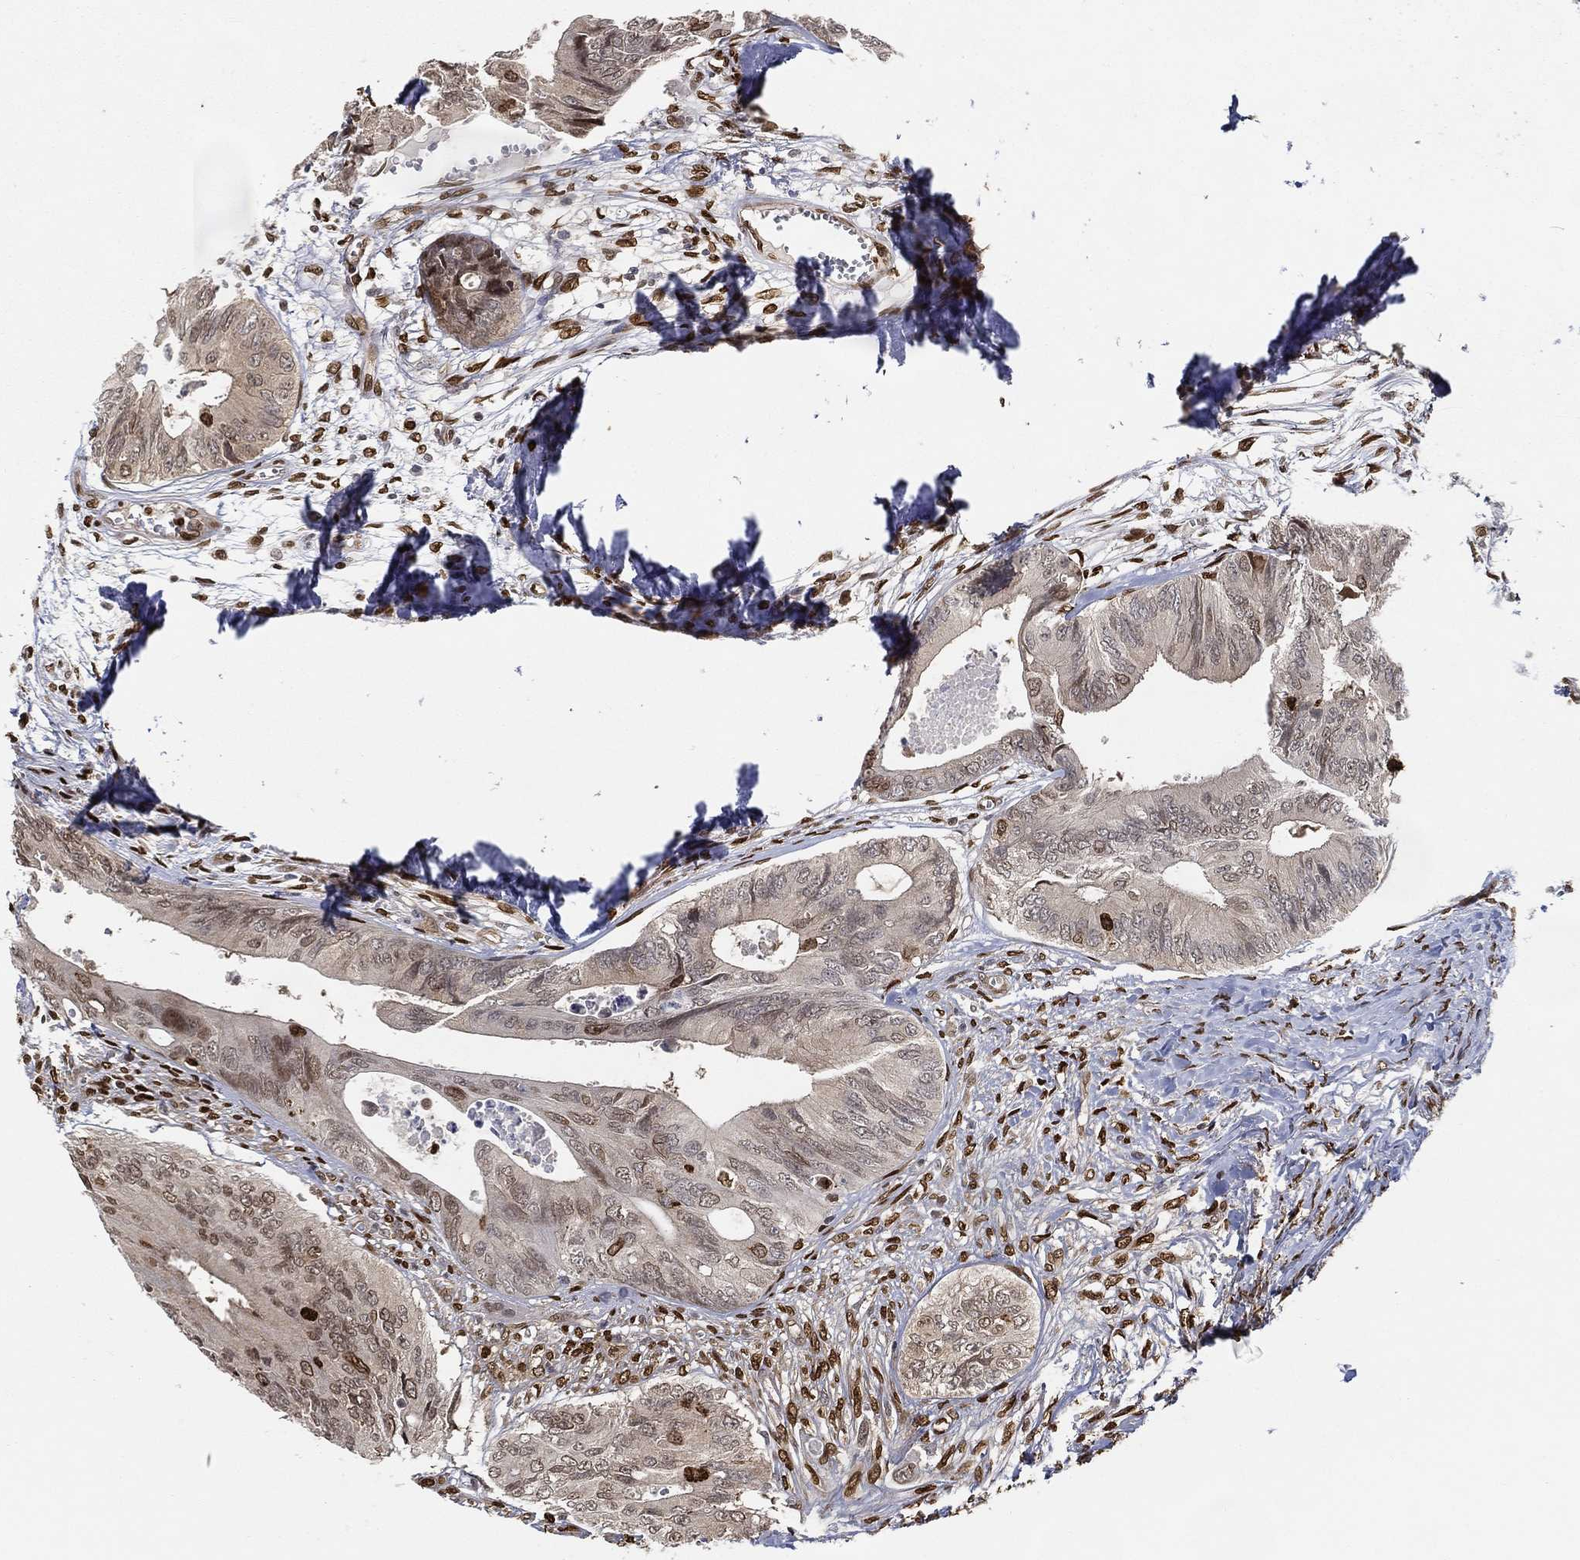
{"staining": {"intensity": "strong", "quantity": "25%-75%", "location": "nuclear"}, "tissue": "colorectal cancer", "cell_type": "Tumor cells", "image_type": "cancer", "snomed": [{"axis": "morphology", "description": "Normal tissue, NOS"}, {"axis": "morphology", "description": "Adenocarcinoma, NOS"}, {"axis": "topography", "description": "Colon"}], "caption": "Colorectal cancer was stained to show a protein in brown. There is high levels of strong nuclear expression in approximately 25%-75% of tumor cells.", "gene": "LMNB1", "patient": {"sex": "male", "age": 65}}